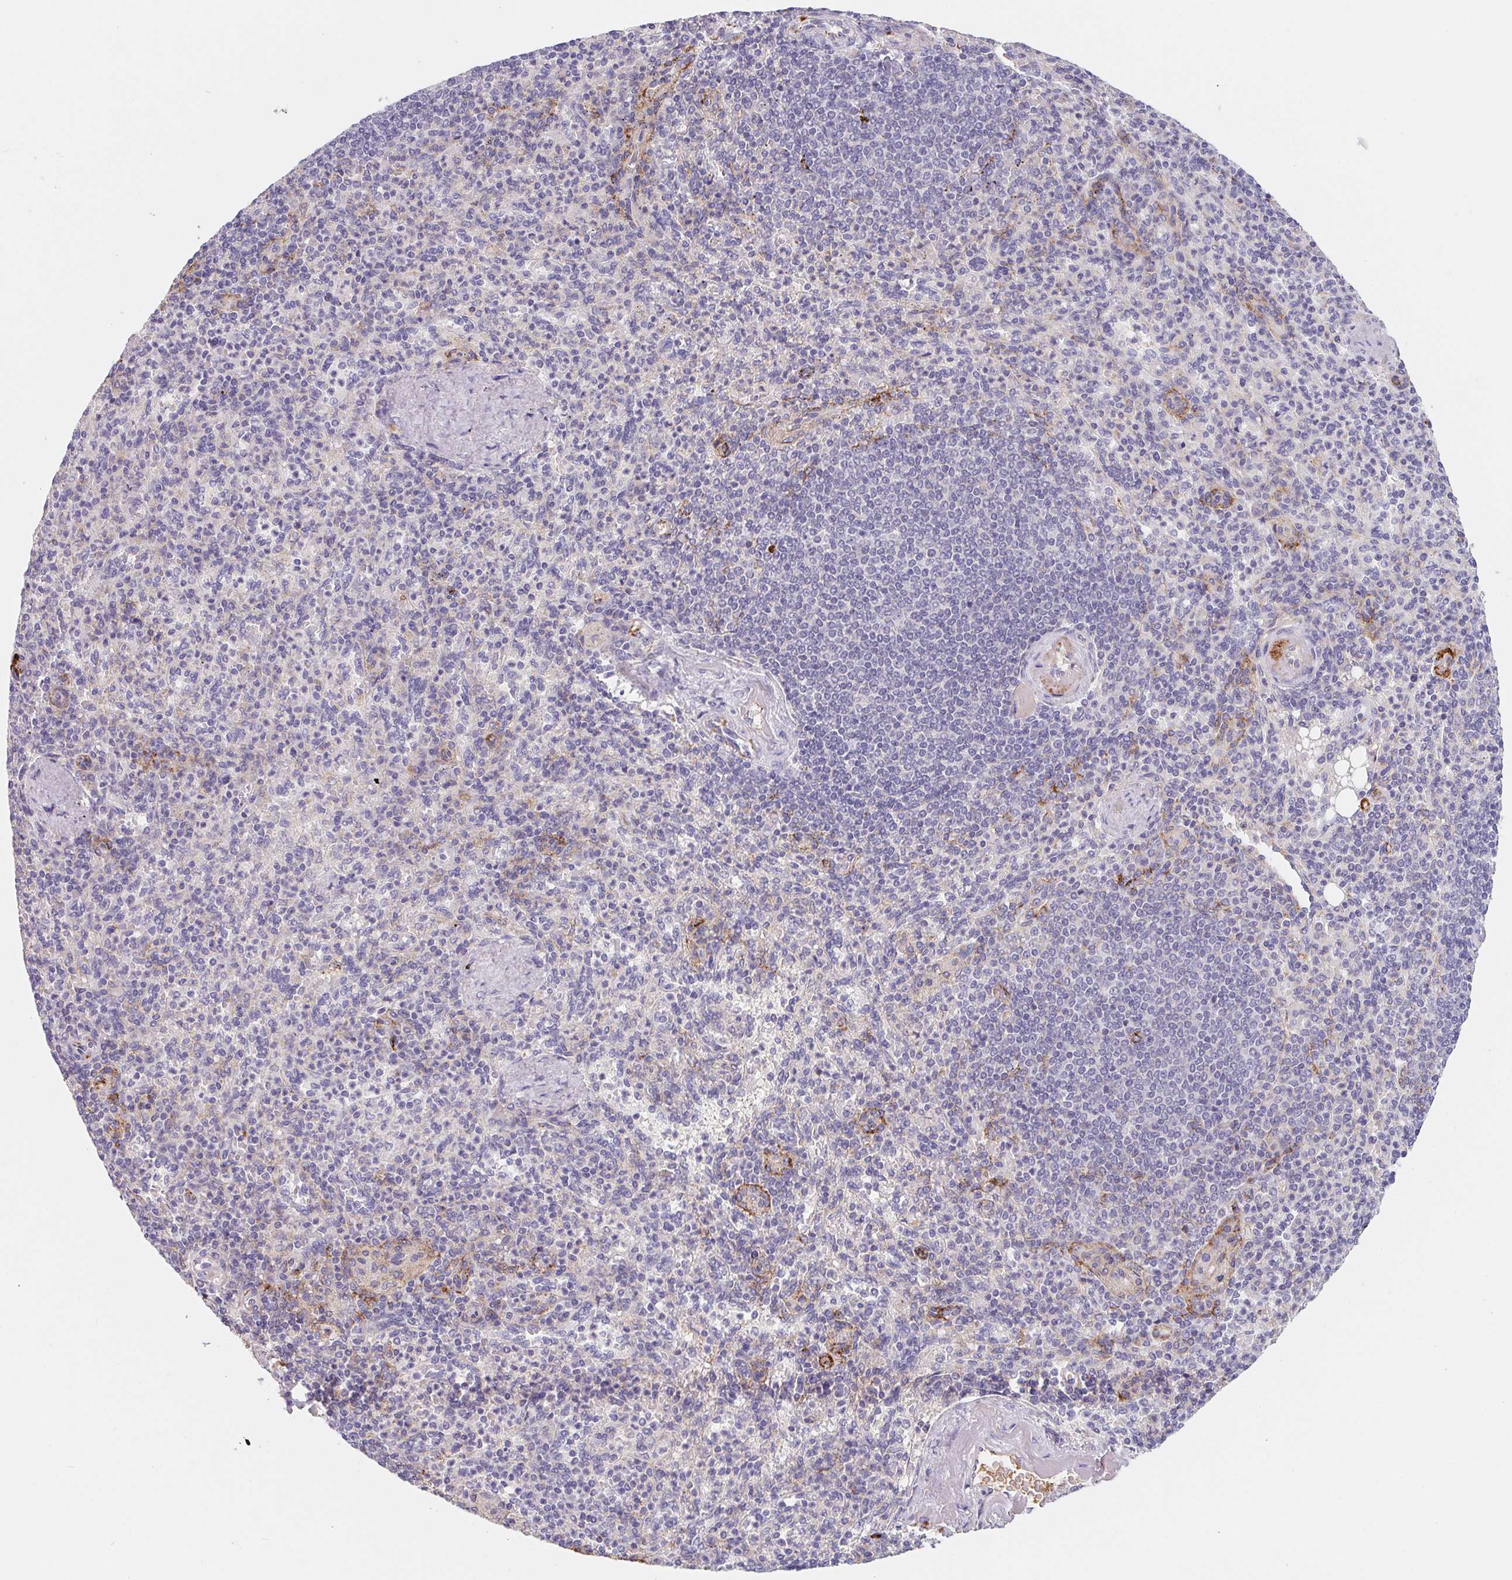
{"staining": {"intensity": "negative", "quantity": "none", "location": "none"}, "tissue": "spleen", "cell_type": "Cells in red pulp", "image_type": "normal", "snomed": [{"axis": "morphology", "description": "Normal tissue, NOS"}, {"axis": "topography", "description": "Spleen"}], "caption": "High power microscopy image of an immunohistochemistry image of normal spleen, revealing no significant expression in cells in red pulp.", "gene": "LPA", "patient": {"sex": "female", "age": 74}}